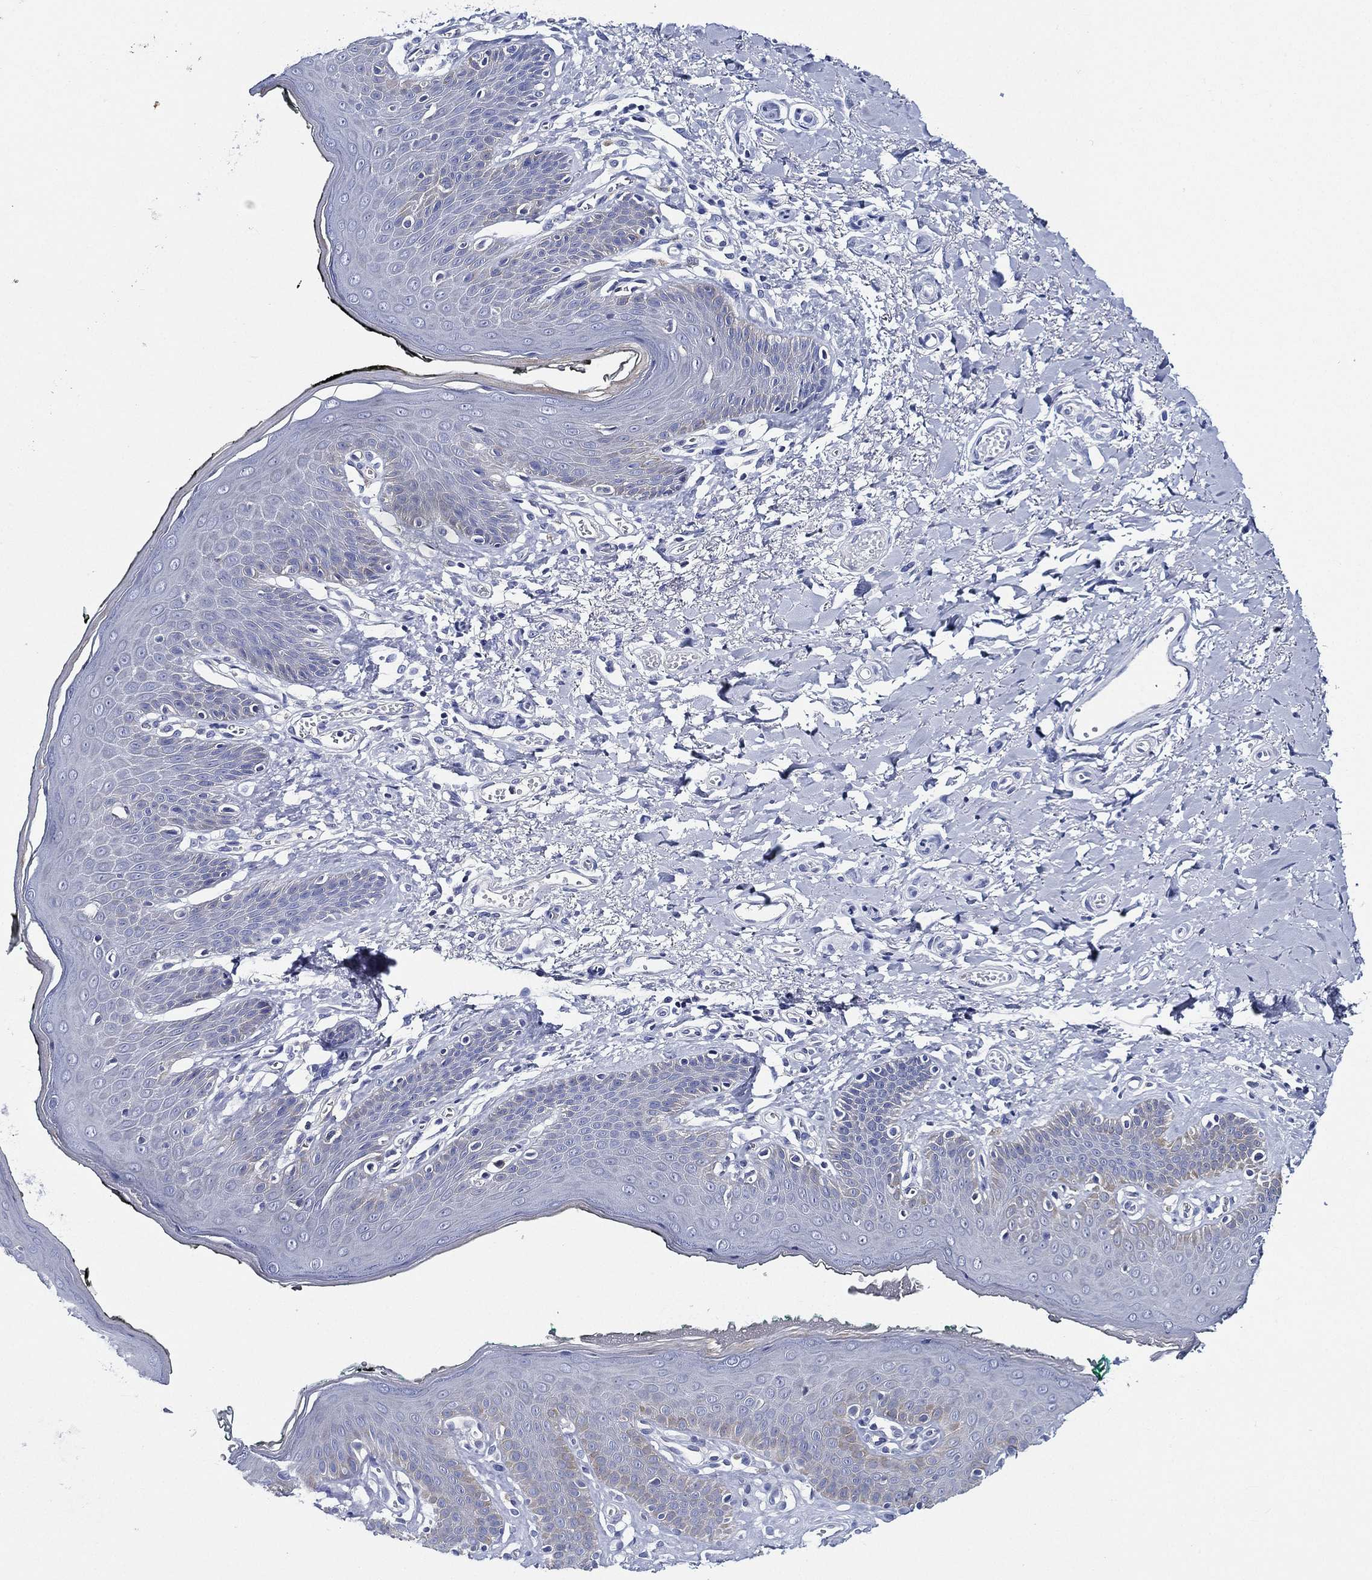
{"staining": {"intensity": "negative", "quantity": "none", "location": "none"}, "tissue": "vagina", "cell_type": "Squamous epithelial cells", "image_type": "normal", "snomed": [{"axis": "morphology", "description": "Normal tissue, NOS"}, {"axis": "topography", "description": "Vagina"}], "caption": "High magnification brightfield microscopy of normal vagina stained with DAB (brown) and counterstained with hematoxylin (blue): squamous epithelial cells show no significant staining. The staining was performed using DAB to visualize the protein expression in brown, while the nuclei were stained in blue with hematoxylin (Magnification: 20x).", "gene": "NEDD9", "patient": {"sex": "female", "age": 66}}